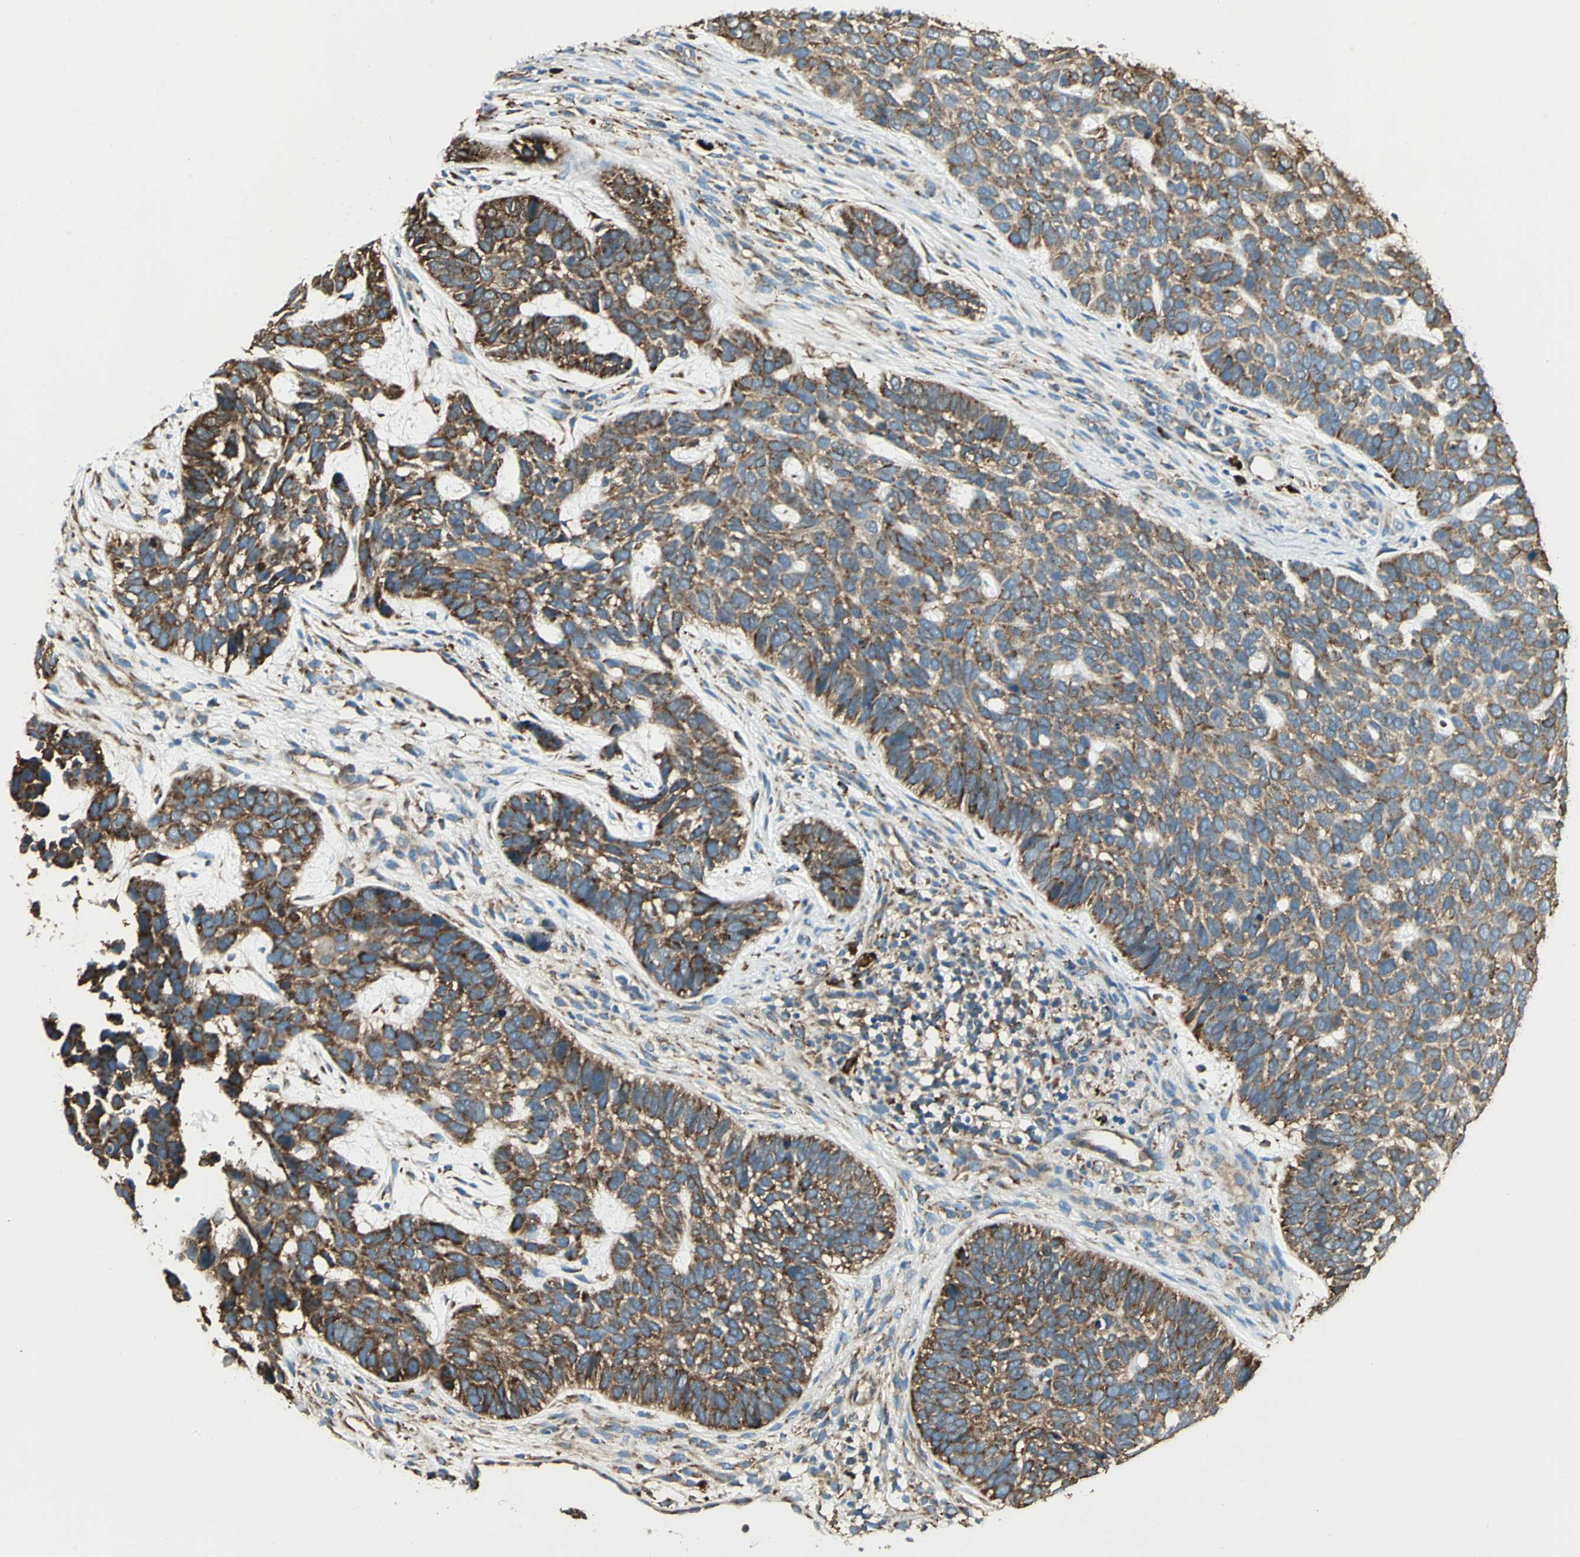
{"staining": {"intensity": "moderate", "quantity": ">75%", "location": "cytoplasmic/membranous"}, "tissue": "skin cancer", "cell_type": "Tumor cells", "image_type": "cancer", "snomed": [{"axis": "morphology", "description": "Basal cell carcinoma"}, {"axis": "topography", "description": "Skin"}], "caption": "Immunohistochemical staining of human skin cancer demonstrates medium levels of moderate cytoplasmic/membranous positivity in about >75% of tumor cells.", "gene": "PDIA4", "patient": {"sex": "male", "age": 87}}